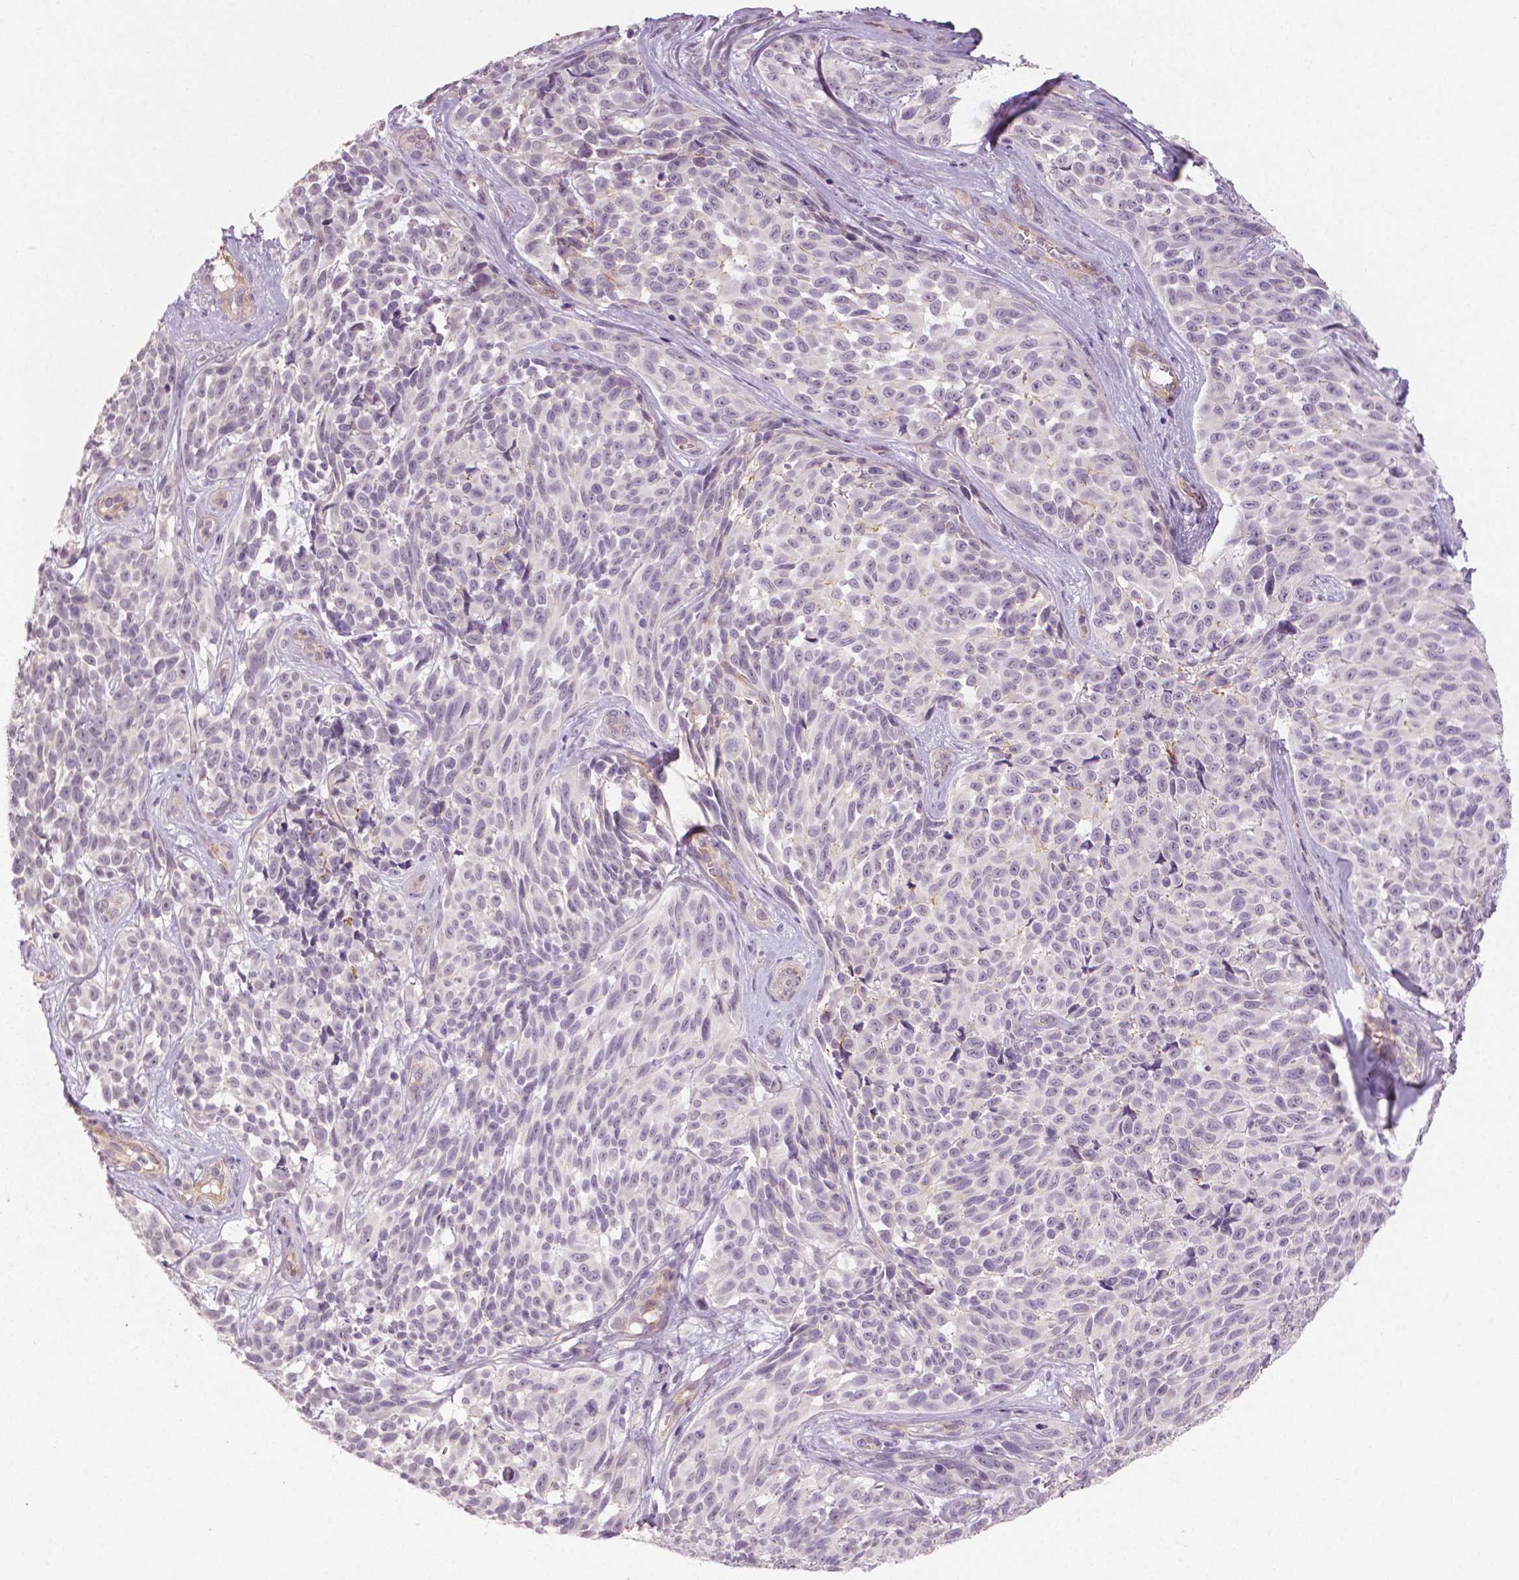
{"staining": {"intensity": "negative", "quantity": "none", "location": "none"}, "tissue": "melanoma", "cell_type": "Tumor cells", "image_type": "cancer", "snomed": [{"axis": "morphology", "description": "Malignant melanoma, NOS"}, {"axis": "topography", "description": "Skin"}], "caption": "Protein analysis of melanoma exhibits no significant expression in tumor cells.", "gene": "FLT1", "patient": {"sex": "female", "age": 88}}